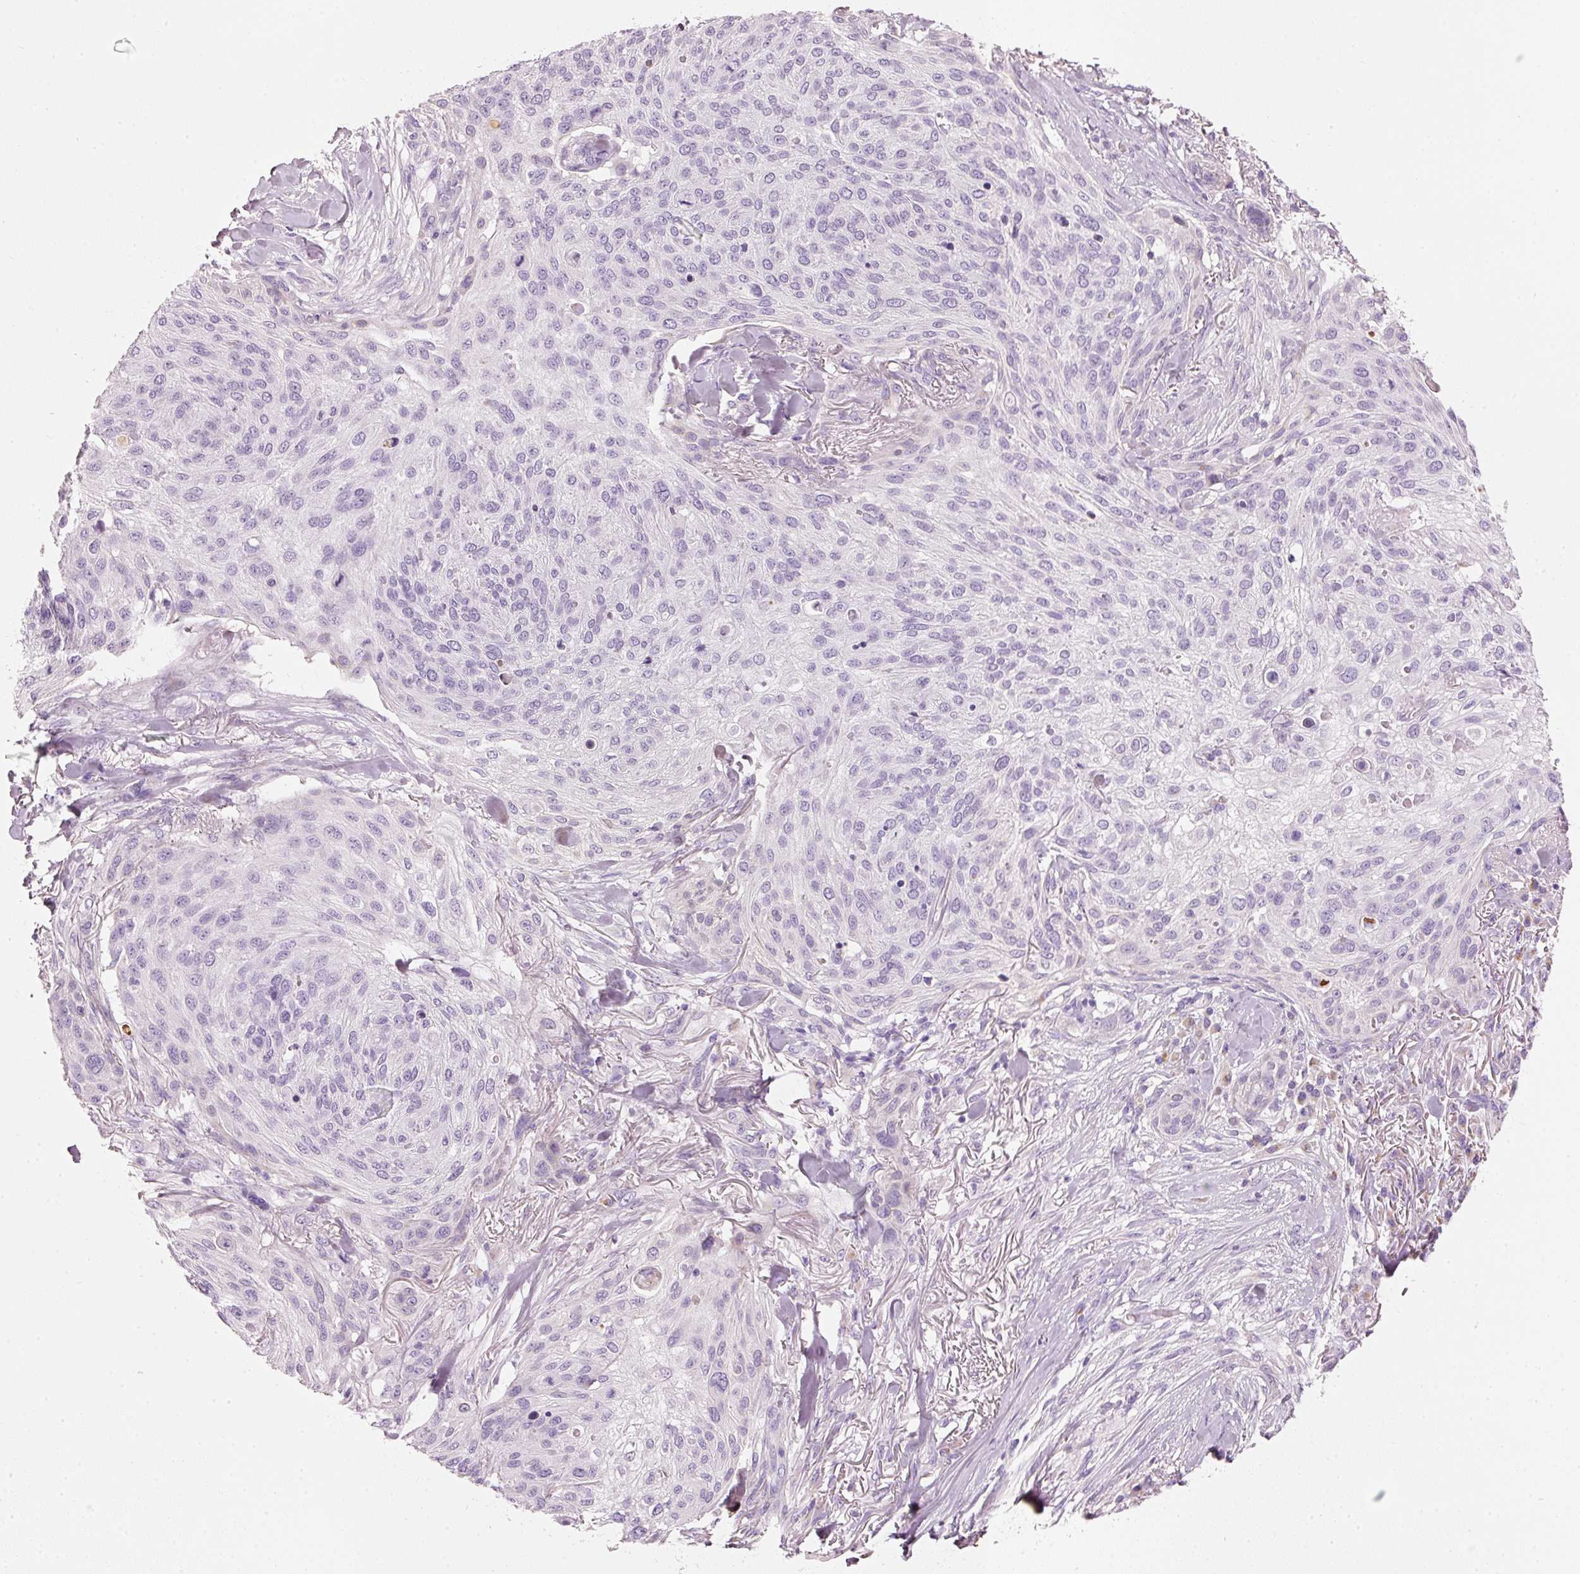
{"staining": {"intensity": "negative", "quantity": "none", "location": "none"}, "tissue": "skin cancer", "cell_type": "Tumor cells", "image_type": "cancer", "snomed": [{"axis": "morphology", "description": "Squamous cell carcinoma, NOS"}, {"axis": "topography", "description": "Skin"}], "caption": "Tumor cells are negative for brown protein staining in squamous cell carcinoma (skin).", "gene": "PDXDC1", "patient": {"sex": "female", "age": 87}}